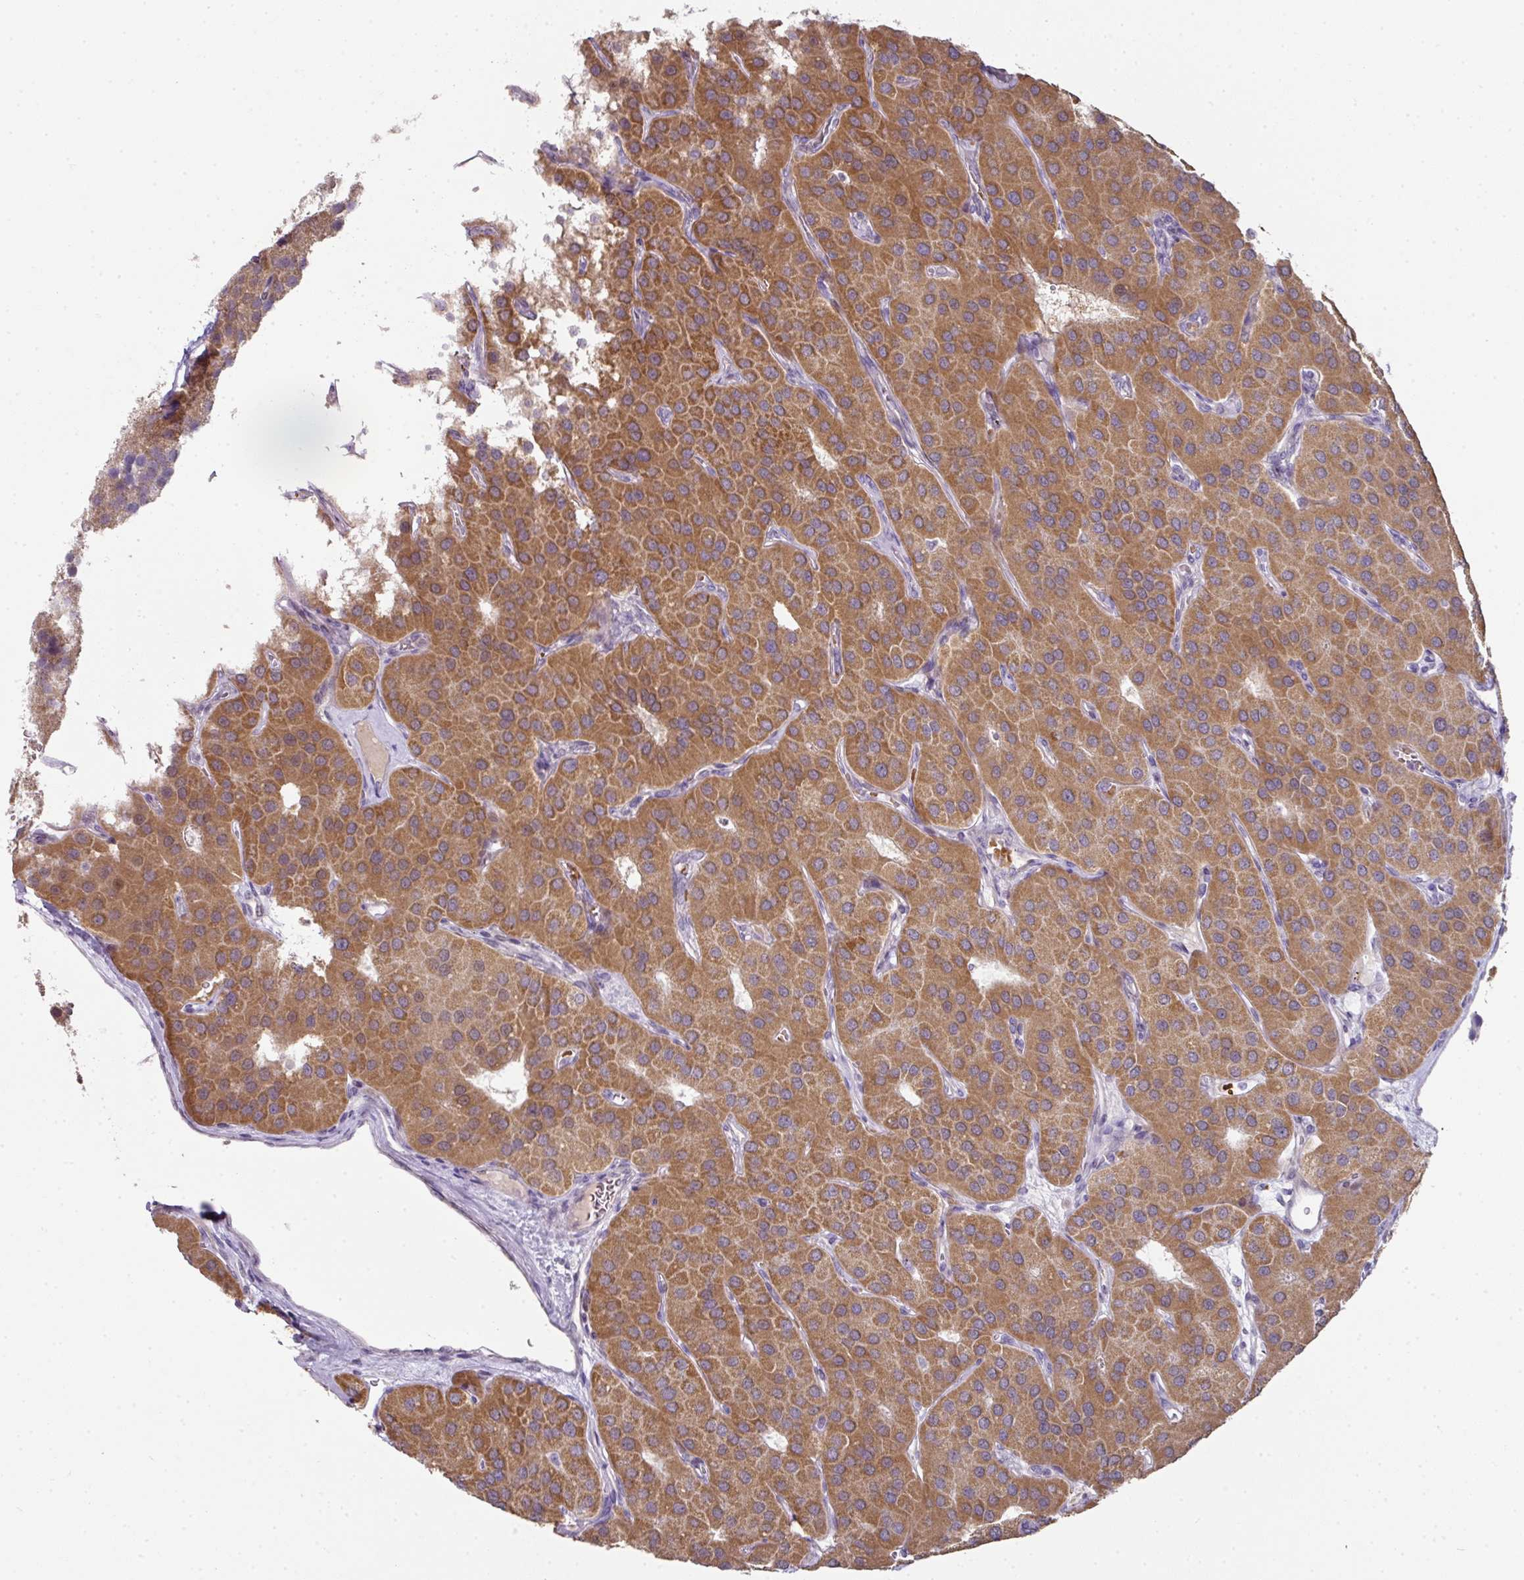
{"staining": {"intensity": "moderate", "quantity": ">75%", "location": "cytoplasmic/membranous"}, "tissue": "parathyroid gland", "cell_type": "Glandular cells", "image_type": "normal", "snomed": [{"axis": "morphology", "description": "Normal tissue, NOS"}, {"axis": "morphology", "description": "Adenoma, NOS"}, {"axis": "topography", "description": "Parathyroid gland"}], "caption": "This is a micrograph of IHC staining of normal parathyroid gland, which shows moderate expression in the cytoplasmic/membranous of glandular cells.", "gene": "ANKRD18A", "patient": {"sex": "female", "age": 86}}